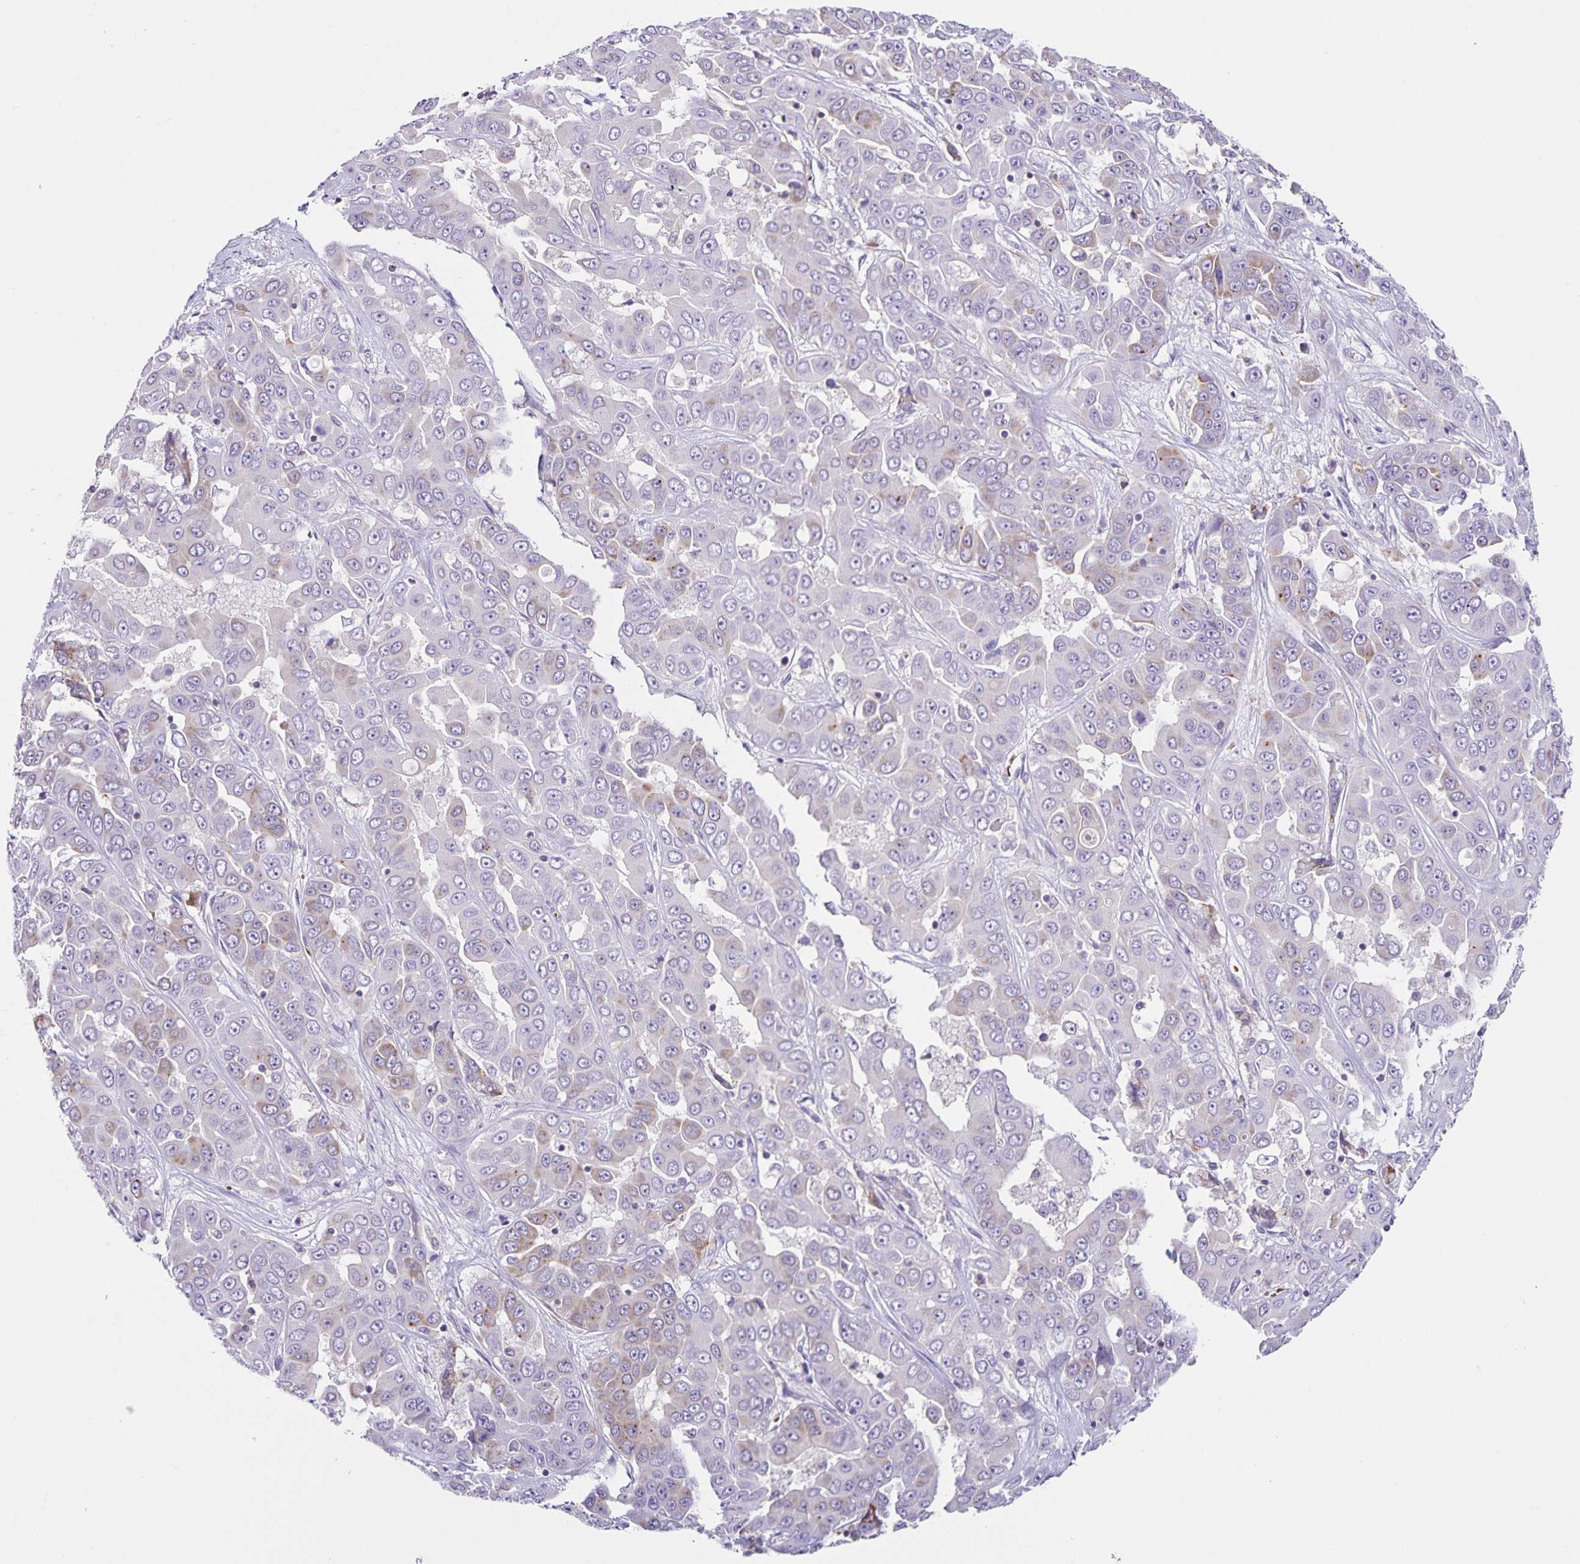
{"staining": {"intensity": "weak", "quantity": "<25%", "location": "cytoplasmic/membranous"}, "tissue": "liver cancer", "cell_type": "Tumor cells", "image_type": "cancer", "snomed": [{"axis": "morphology", "description": "Cholangiocarcinoma"}, {"axis": "topography", "description": "Liver"}], "caption": "A photomicrograph of human cholangiocarcinoma (liver) is negative for staining in tumor cells.", "gene": "STPG4", "patient": {"sex": "female", "age": 52}}